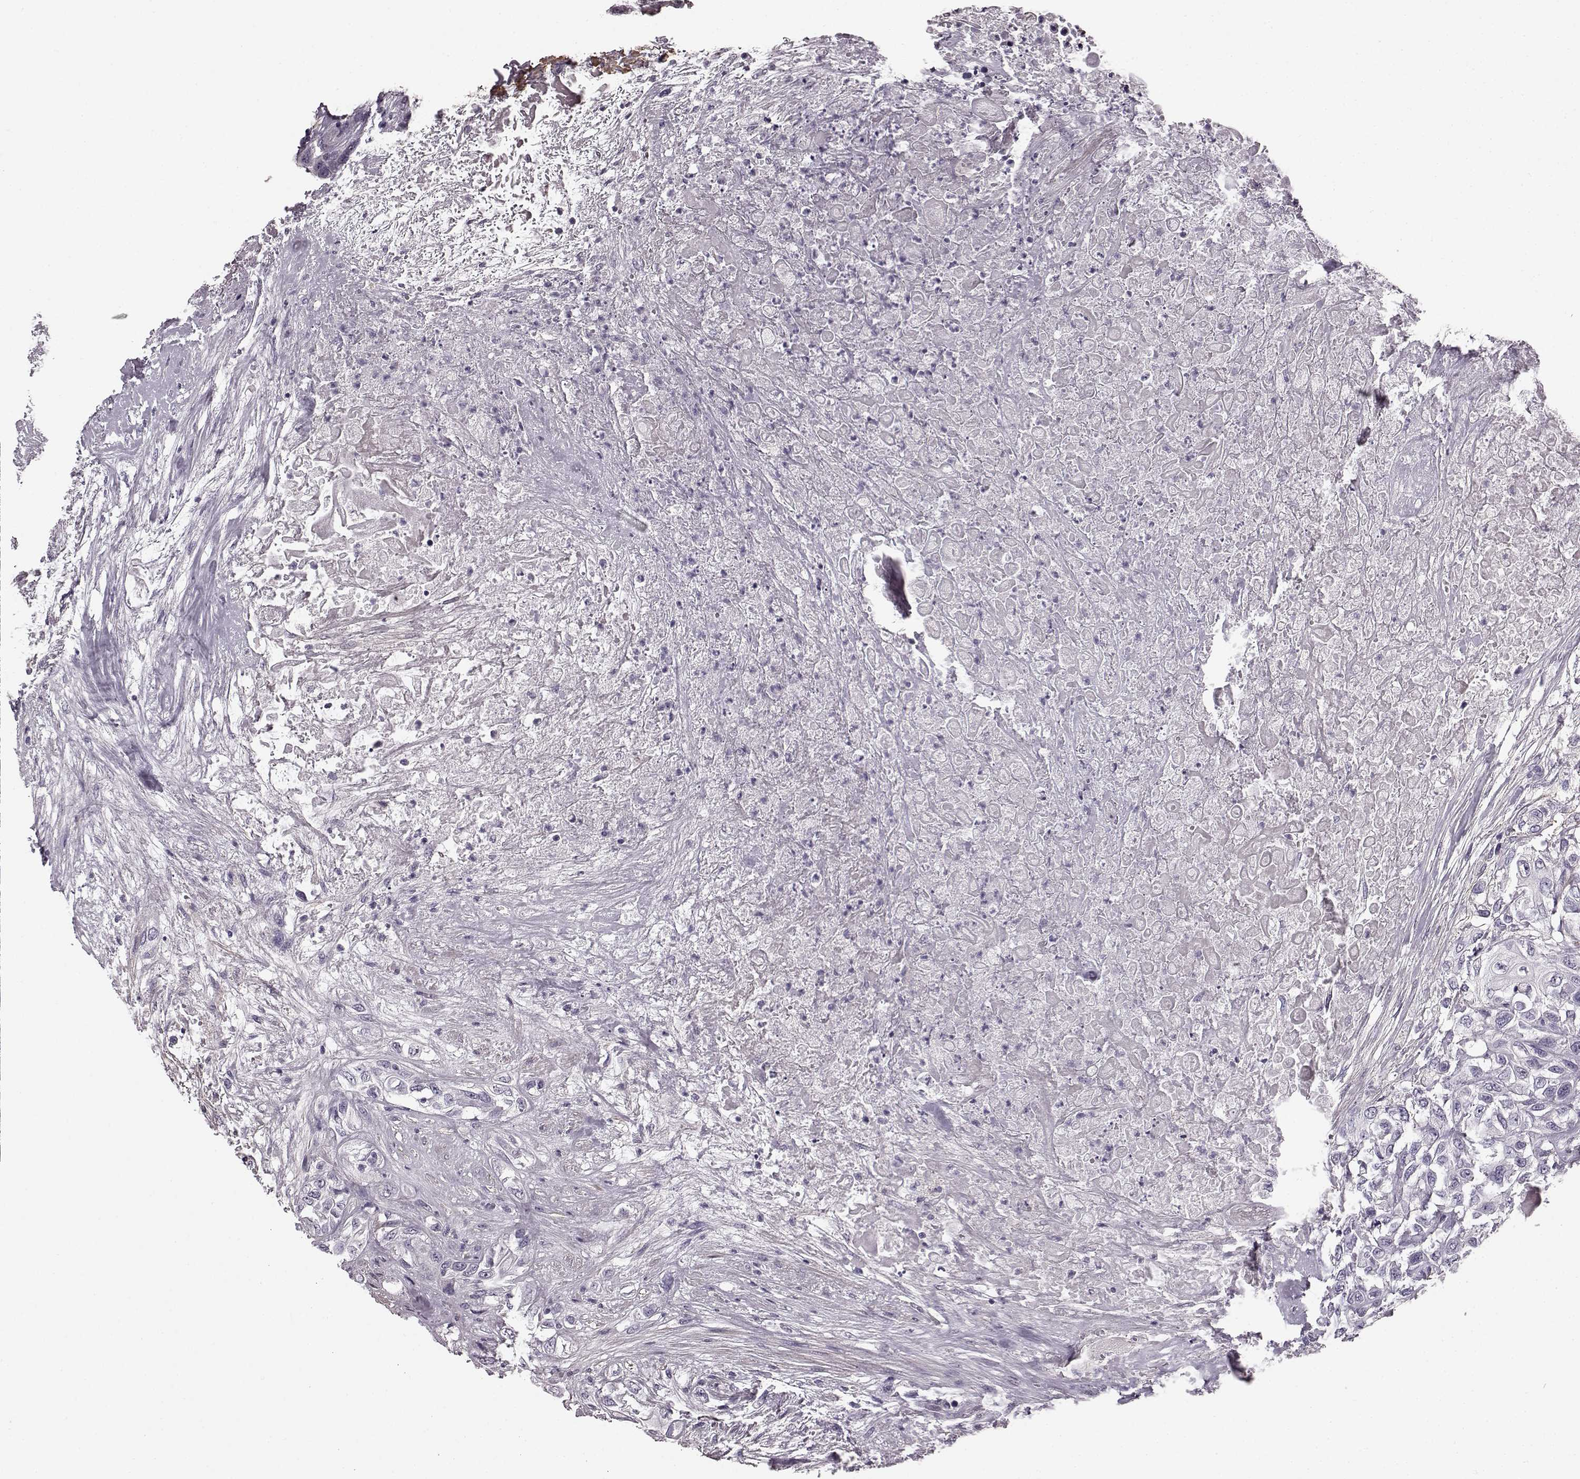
{"staining": {"intensity": "negative", "quantity": "none", "location": "none"}, "tissue": "urothelial cancer", "cell_type": "Tumor cells", "image_type": "cancer", "snomed": [{"axis": "morphology", "description": "Urothelial carcinoma, High grade"}, {"axis": "topography", "description": "Urinary bladder"}], "caption": "IHC of high-grade urothelial carcinoma reveals no positivity in tumor cells. (Brightfield microscopy of DAB (3,3'-diaminobenzidine) immunohistochemistry (IHC) at high magnification).", "gene": "SLCO3A1", "patient": {"sex": "female", "age": 56}}